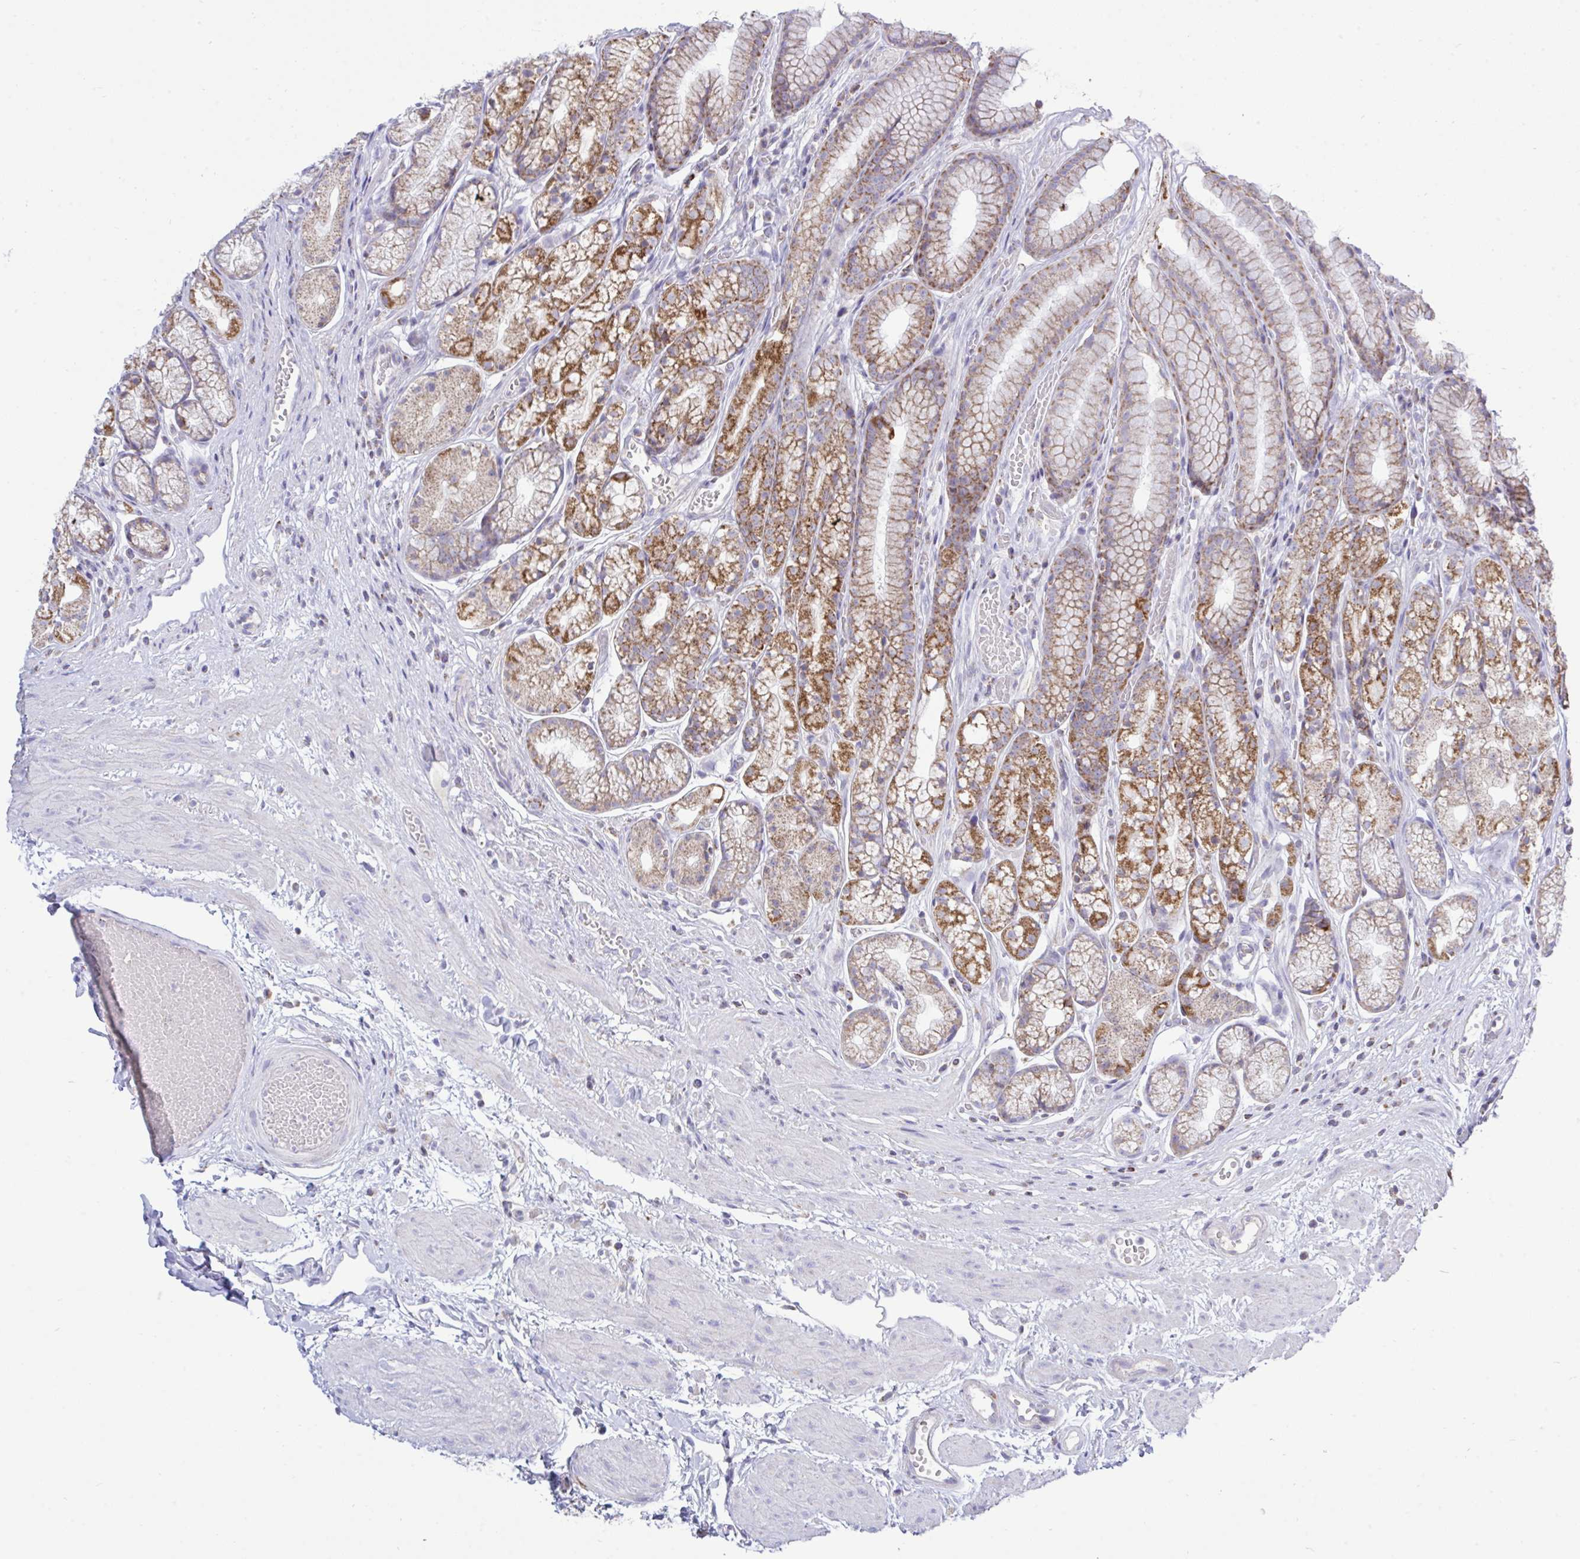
{"staining": {"intensity": "moderate", "quantity": "25%-75%", "location": "cytoplasmic/membranous"}, "tissue": "stomach", "cell_type": "Glandular cells", "image_type": "normal", "snomed": [{"axis": "morphology", "description": "Normal tissue, NOS"}, {"axis": "topography", "description": "Smooth muscle"}, {"axis": "topography", "description": "Stomach"}], "caption": "DAB (3,3'-diaminobenzidine) immunohistochemical staining of benign human stomach reveals moderate cytoplasmic/membranous protein staining in approximately 25%-75% of glandular cells. (Stains: DAB (3,3'-diaminobenzidine) in brown, nuclei in blue, Microscopy: brightfield microscopy at high magnification).", "gene": "HSPE1", "patient": {"sex": "male", "age": 70}}